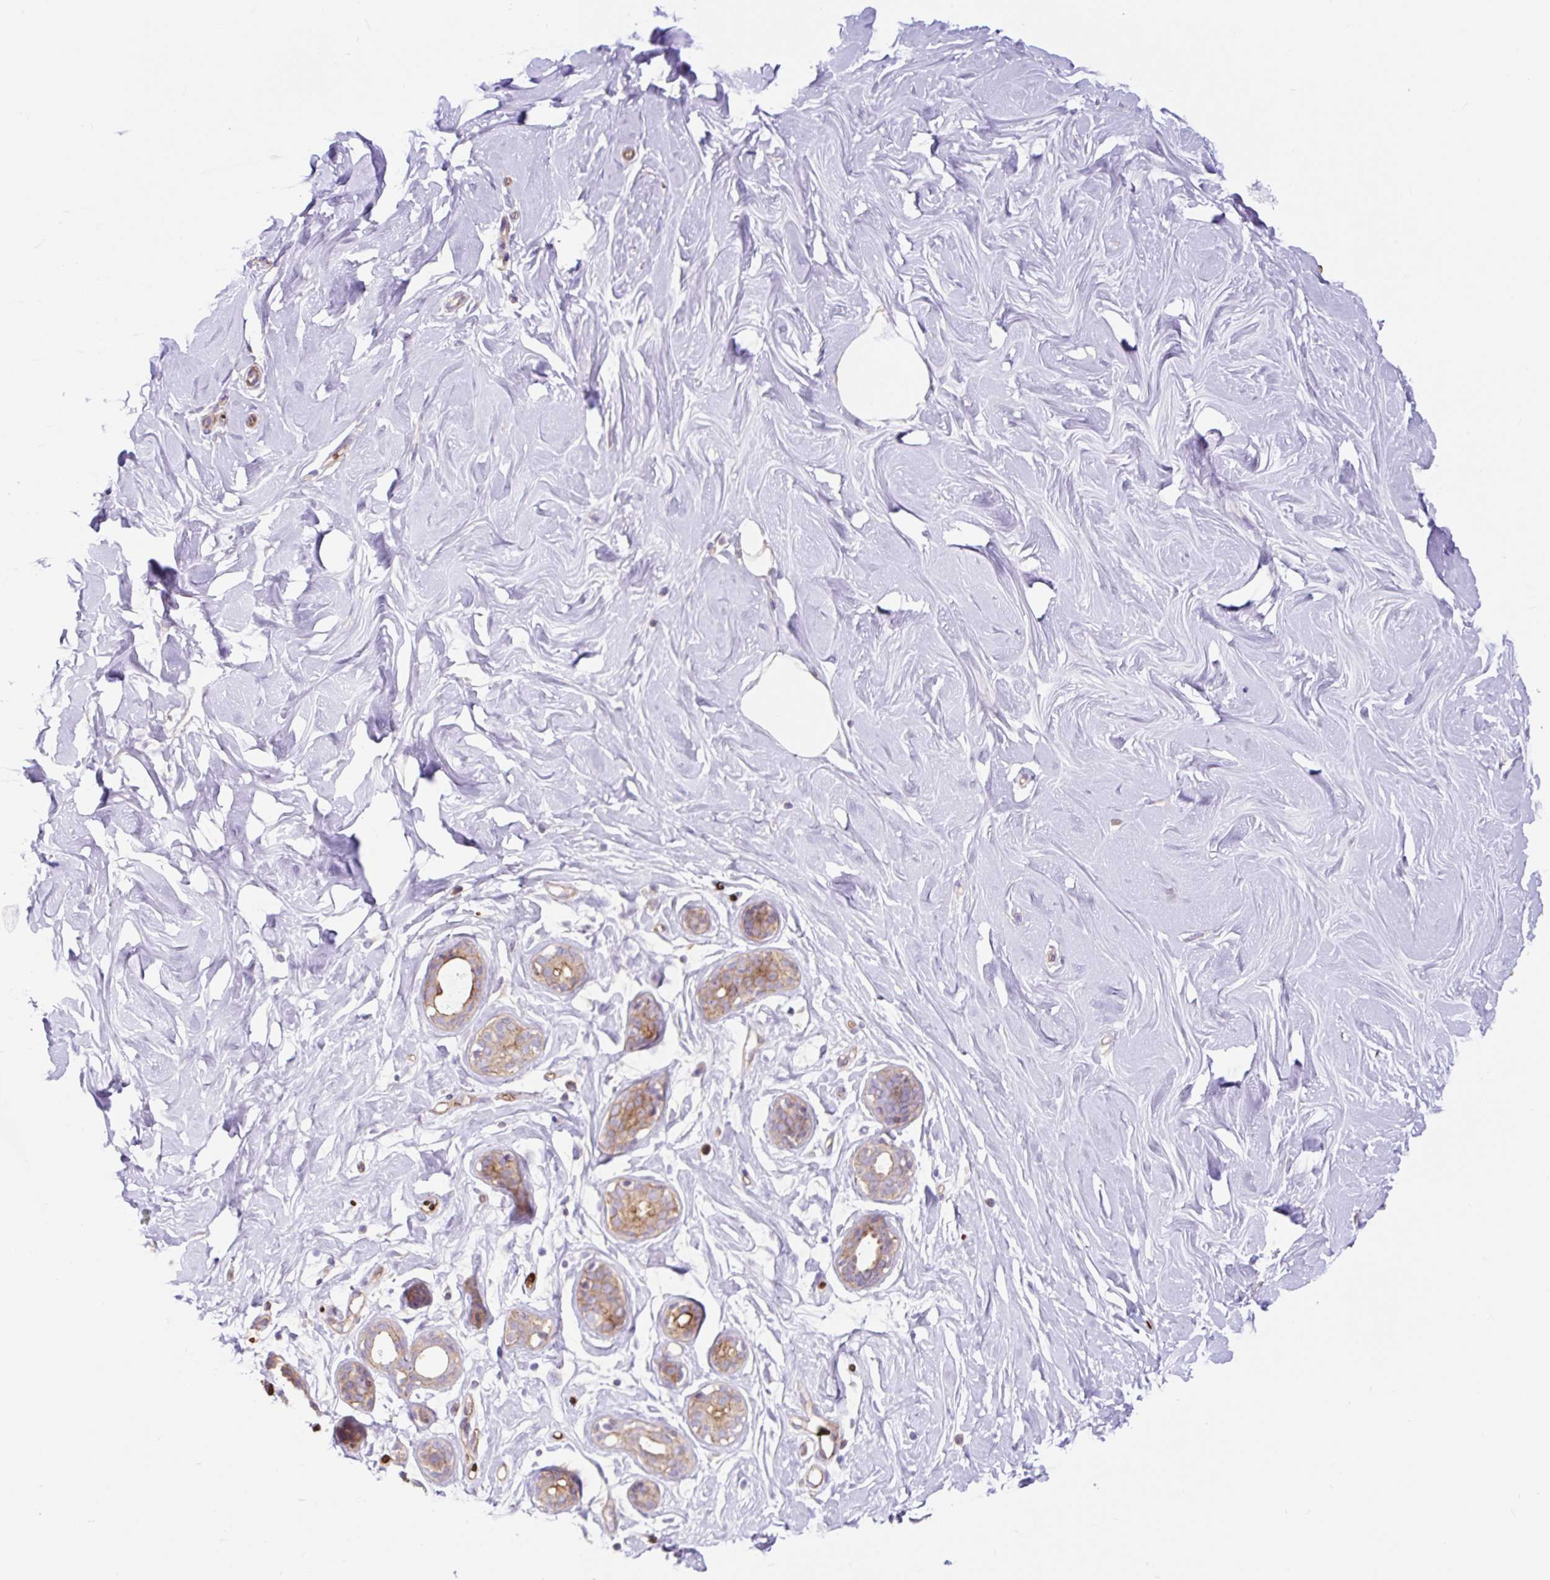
{"staining": {"intensity": "negative", "quantity": "none", "location": "none"}, "tissue": "breast", "cell_type": "Adipocytes", "image_type": "normal", "snomed": [{"axis": "morphology", "description": "Normal tissue, NOS"}, {"axis": "topography", "description": "Breast"}], "caption": "Protein analysis of normal breast exhibits no significant positivity in adipocytes. Brightfield microscopy of immunohistochemistry (IHC) stained with DAB (brown) and hematoxylin (blue), captured at high magnification.", "gene": "HIP1R", "patient": {"sex": "female", "age": 27}}